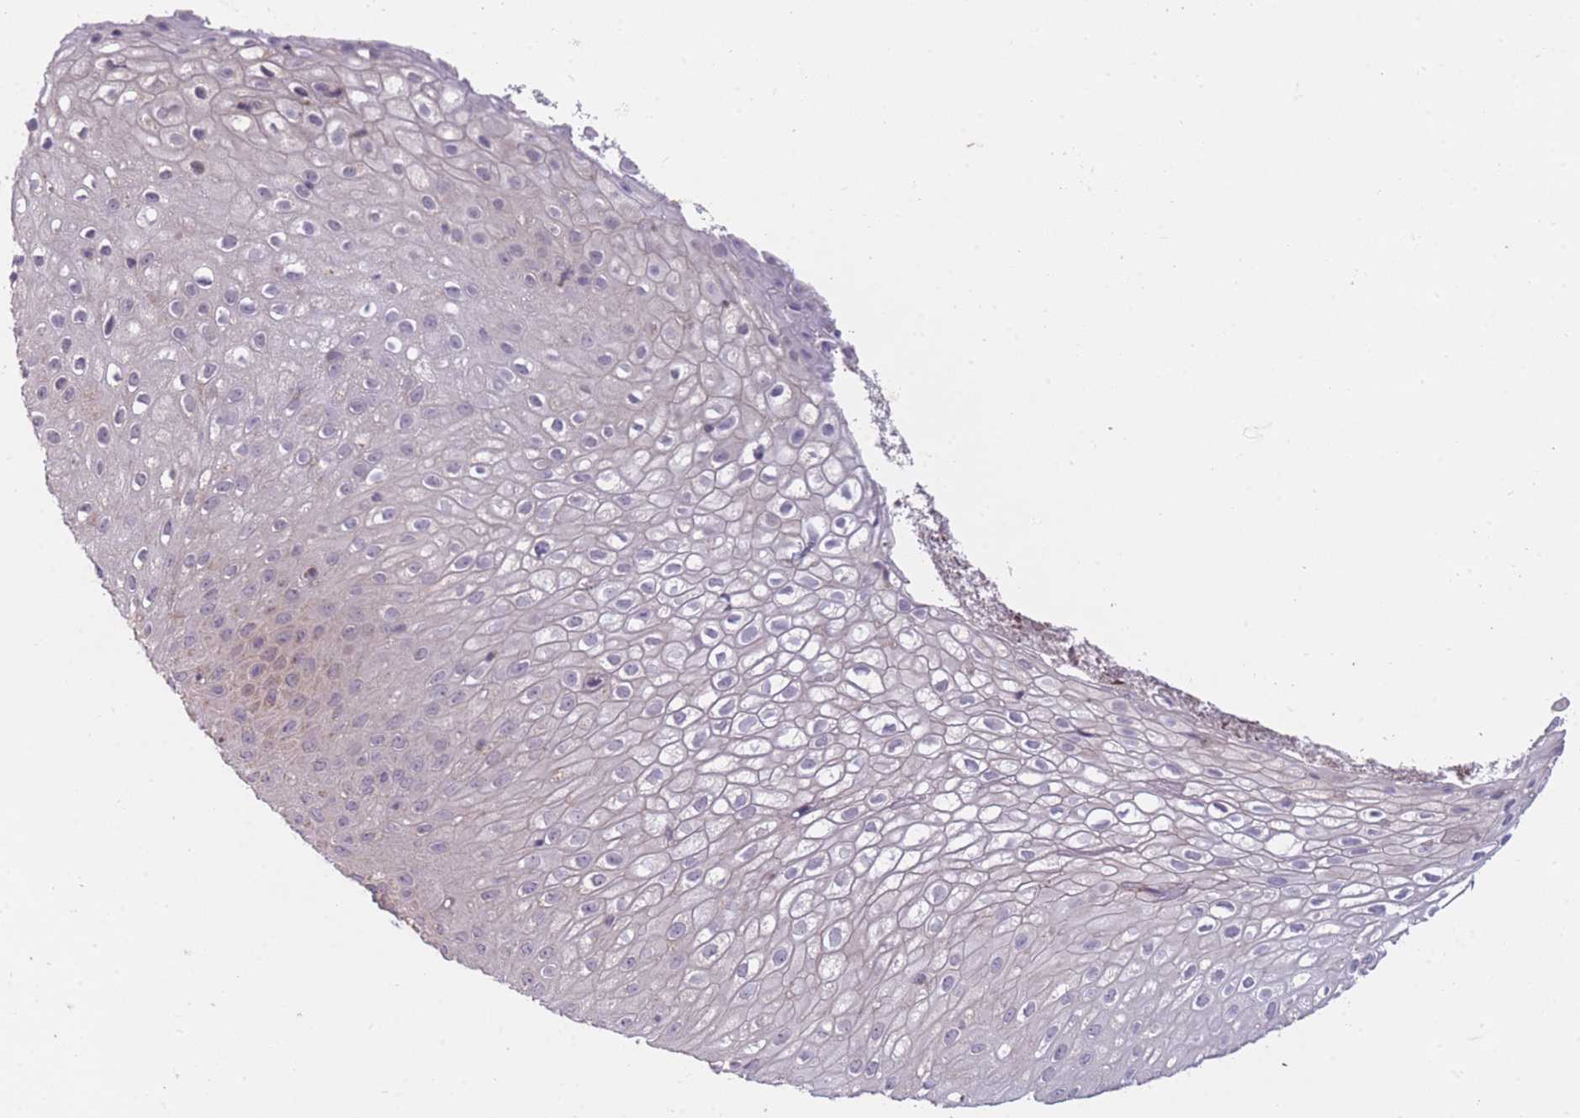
{"staining": {"intensity": "weak", "quantity": "25%-75%", "location": "cytoplasmic/membranous"}, "tissue": "skin", "cell_type": "Epidermal cells", "image_type": "normal", "snomed": [{"axis": "morphology", "description": "Normal tissue, NOS"}, {"axis": "topography", "description": "Anal"}], "caption": "Immunohistochemistry (IHC) of benign human skin shows low levels of weak cytoplasmic/membranous expression in approximately 25%-75% of epidermal cells. The staining was performed using DAB (3,3'-diaminobenzidine) to visualize the protein expression in brown, while the nuclei were stained in blue with hematoxylin (Magnification: 20x).", "gene": "MRPS18C", "patient": {"sex": "male", "age": 80}}